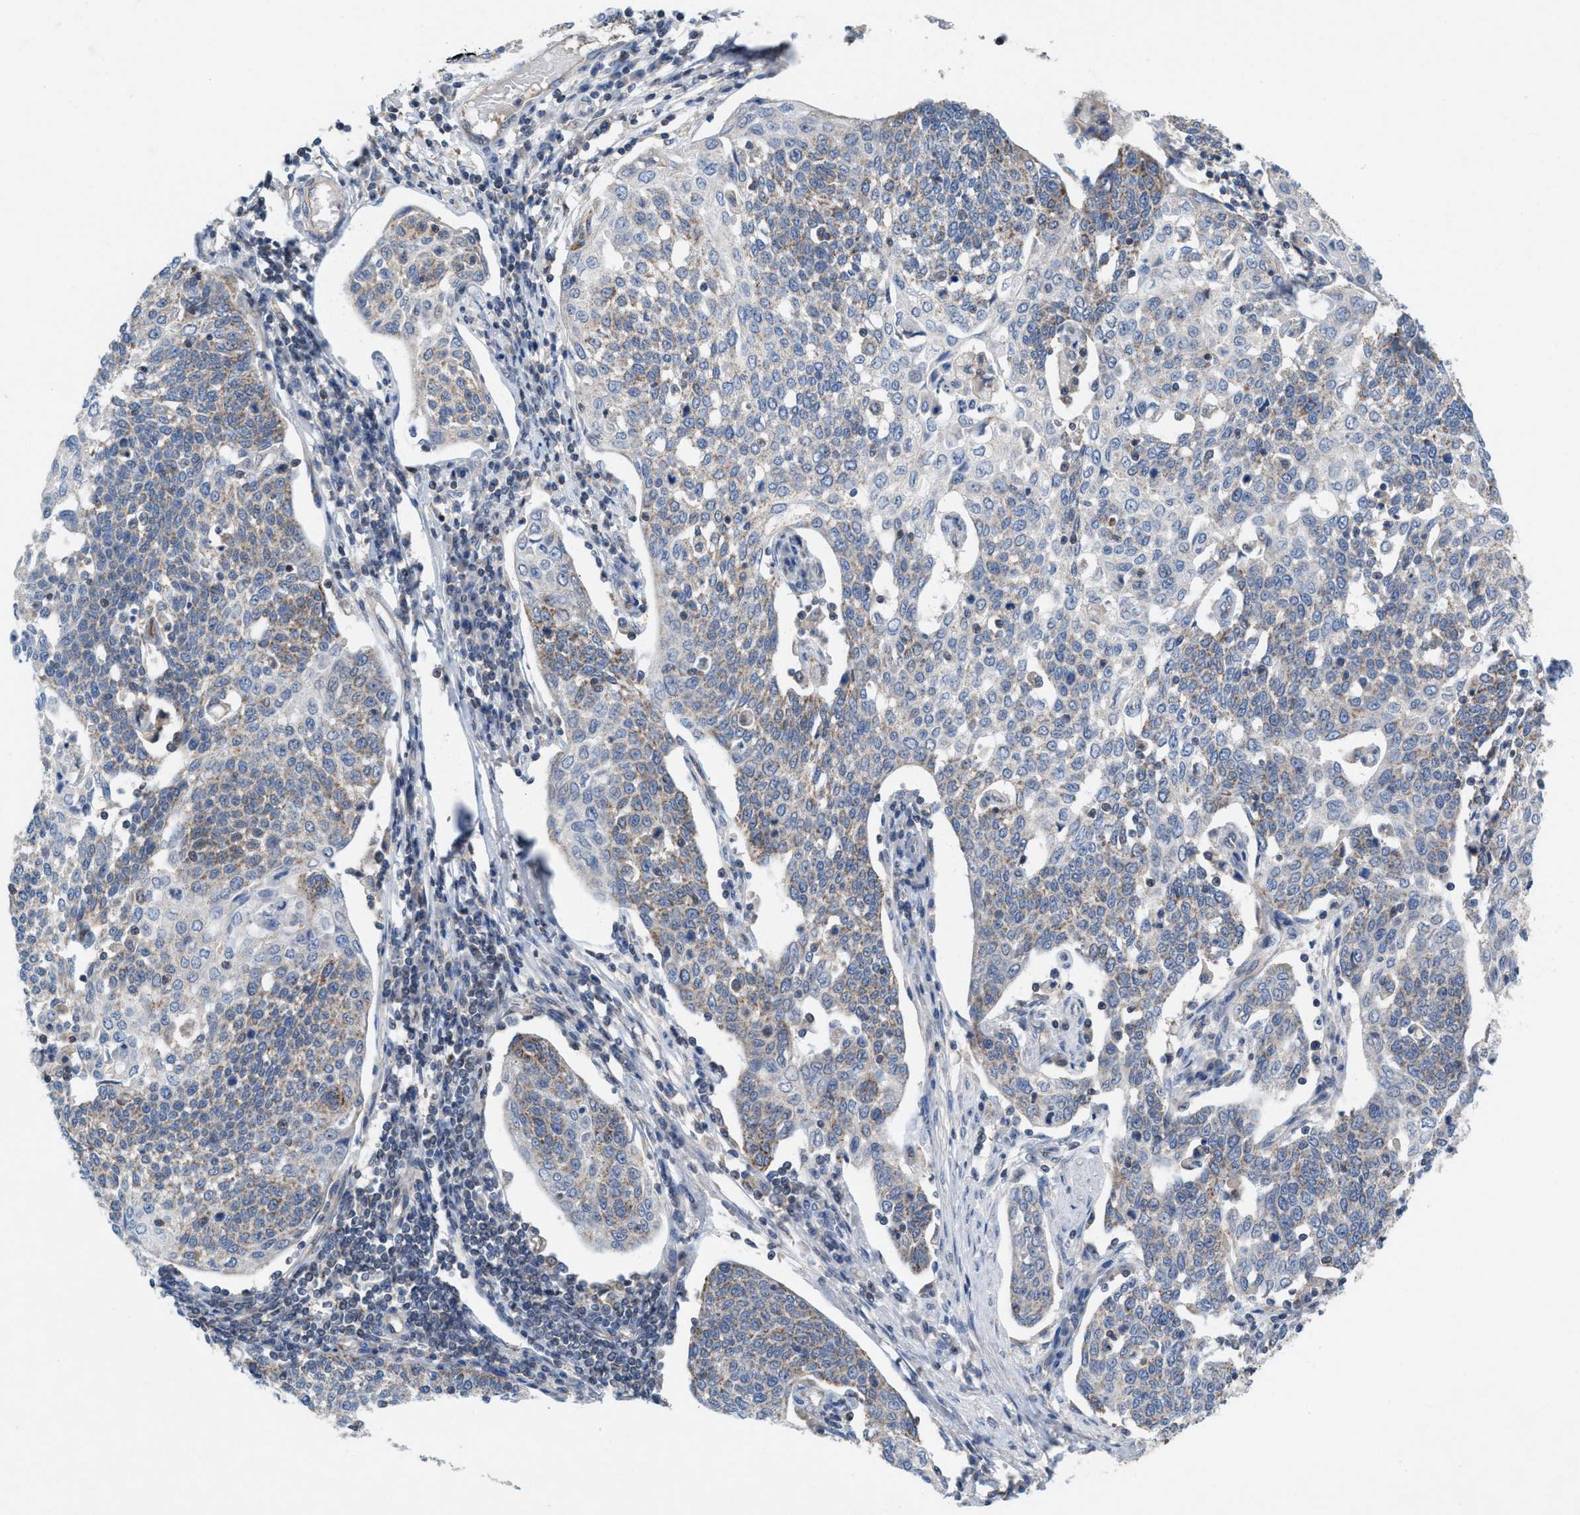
{"staining": {"intensity": "weak", "quantity": "25%-75%", "location": "cytoplasmic/membranous"}, "tissue": "cervical cancer", "cell_type": "Tumor cells", "image_type": "cancer", "snomed": [{"axis": "morphology", "description": "Squamous cell carcinoma, NOS"}, {"axis": "topography", "description": "Cervix"}], "caption": "DAB (3,3'-diaminobenzidine) immunohistochemical staining of human squamous cell carcinoma (cervical) shows weak cytoplasmic/membranous protein expression in approximately 25%-75% of tumor cells.", "gene": "MRM1", "patient": {"sex": "female", "age": 34}}